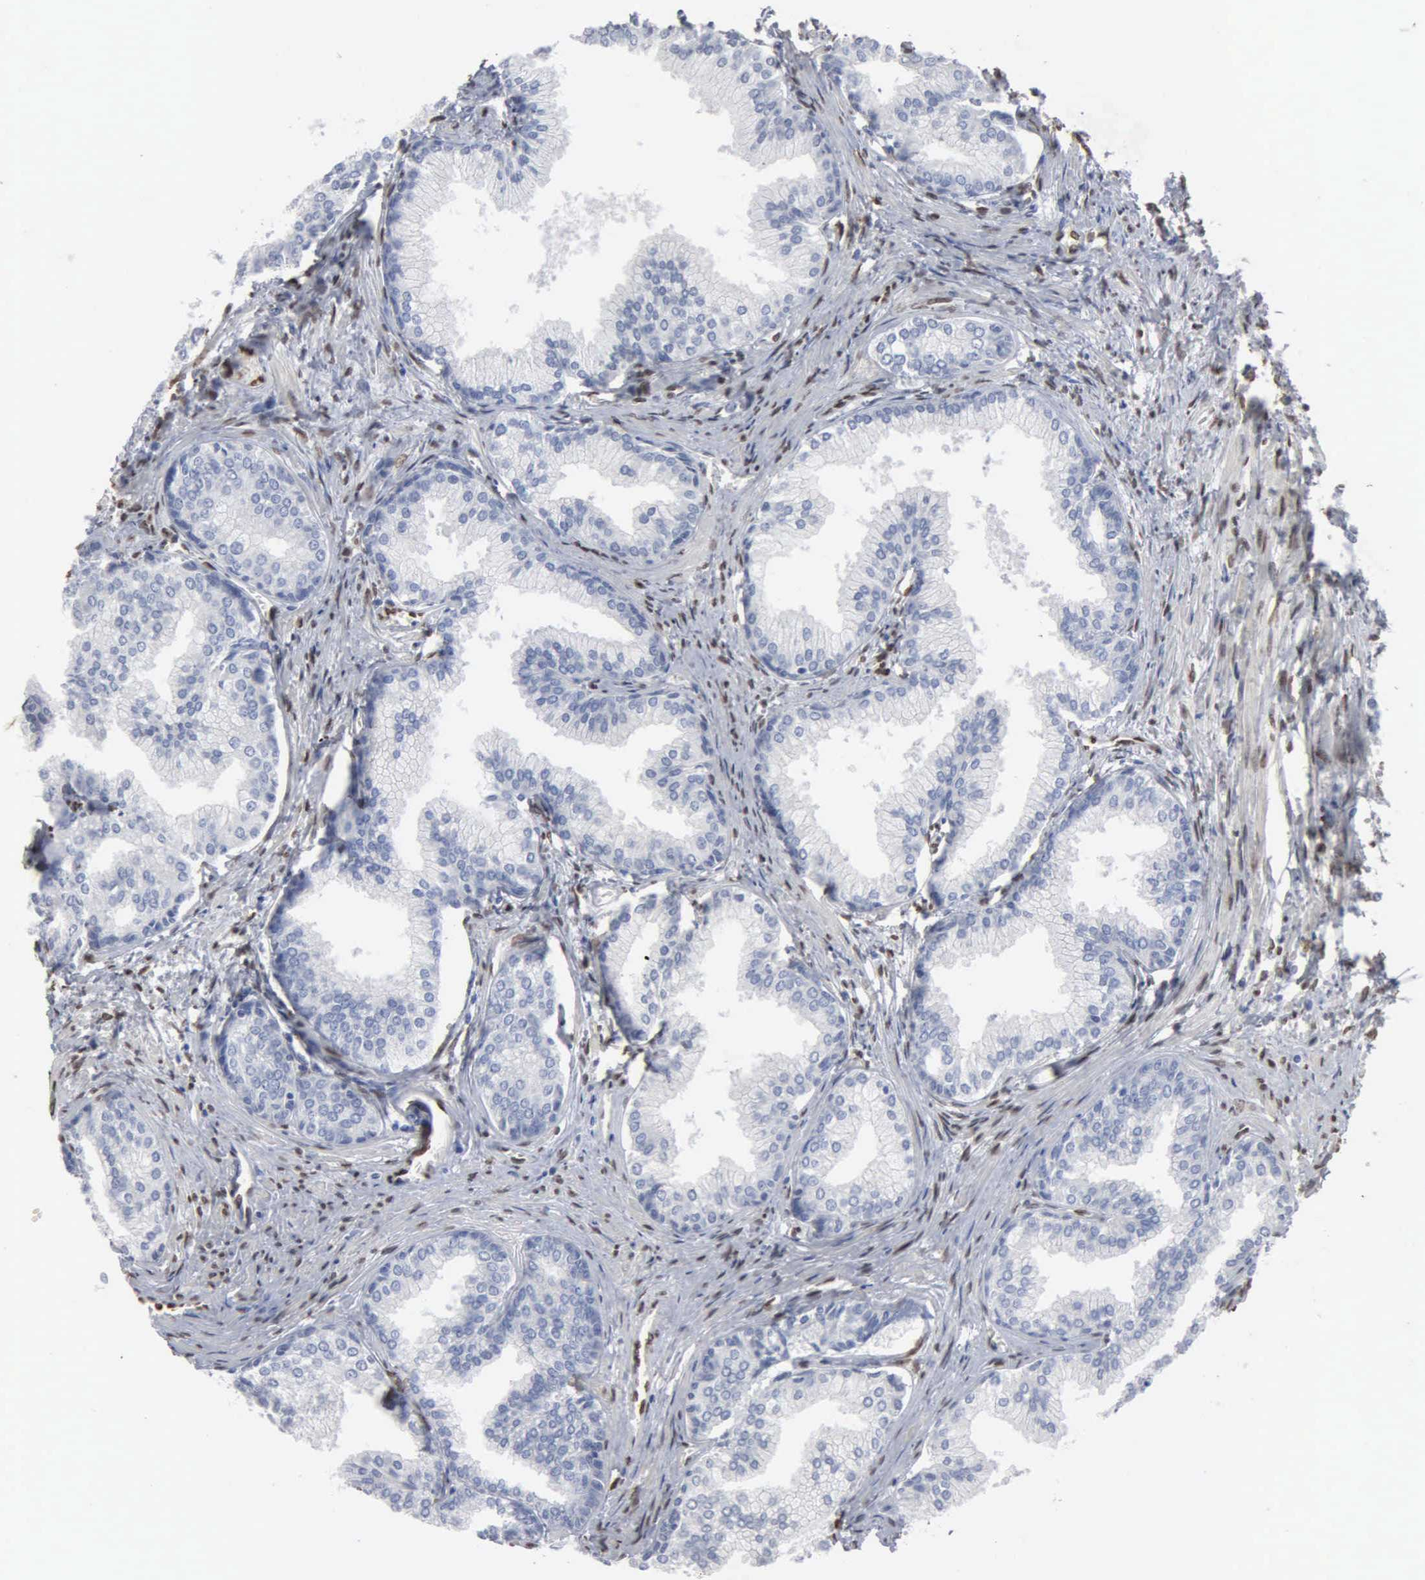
{"staining": {"intensity": "negative", "quantity": "none", "location": "none"}, "tissue": "prostate", "cell_type": "Glandular cells", "image_type": "normal", "snomed": [{"axis": "morphology", "description": "Normal tissue, NOS"}, {"axis": "topography", "description": "Prostate"}], "caption": "High power microscopy image of an immunohistochemistry (IHC) photomicrograph of normal prostate, revealing no significant staining in glandular cells.", "gene": "FGF2", "patient": {"sex": "male", "age": 68}}